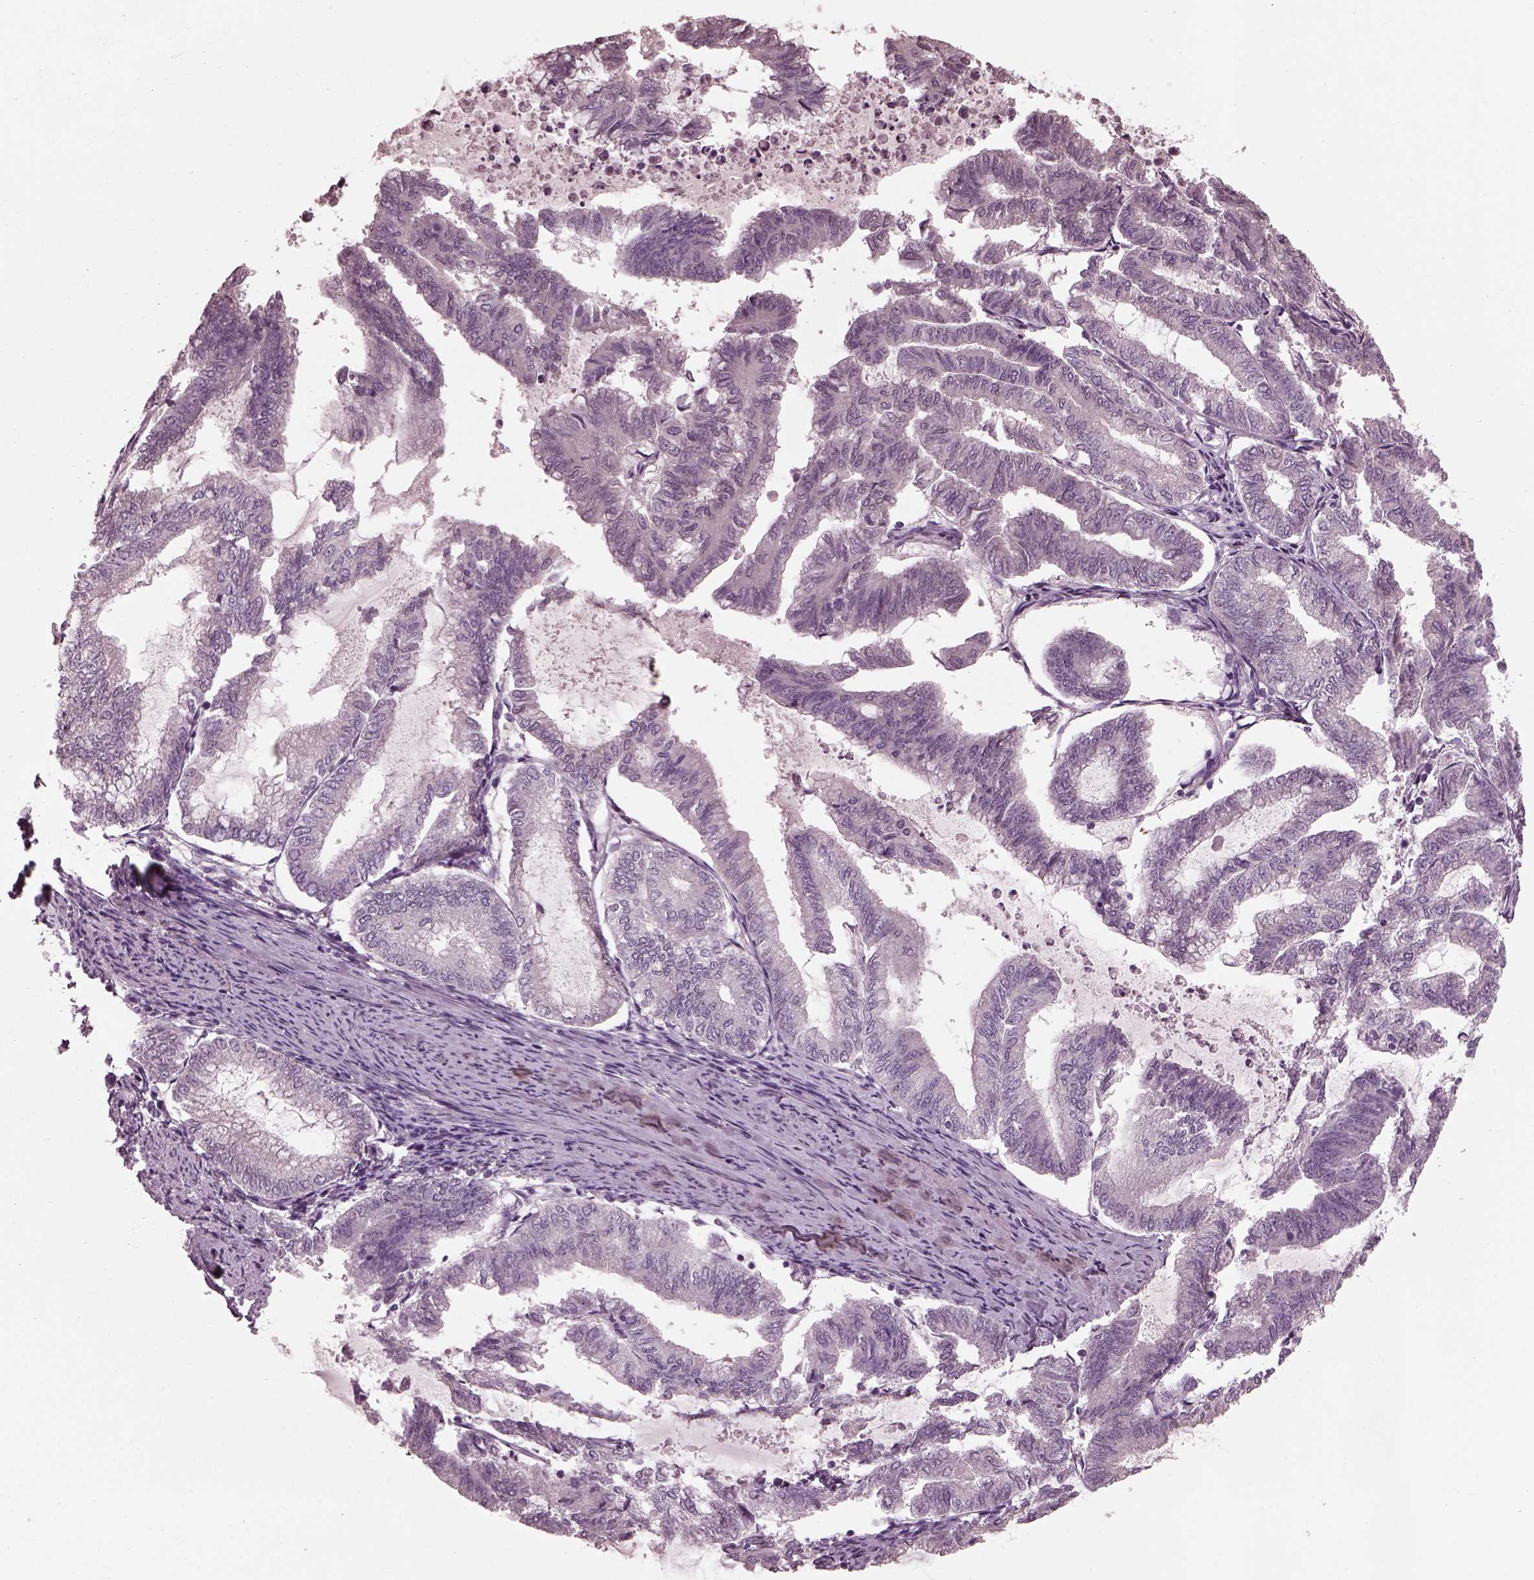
{"staining": {"intensity": "negative", "quantity": "none", "location": "none"}, "tissue": "endometrial cancer", "cell_type": "Tumor cells", "image_type": "cancer", "snomed": [{"axis": "morphology", "description": "Adenocarcinoma, NOS"}, {"axis": "topography", "description": "Endometrium"}], "caption": "Immunohistochemistry image of neoplastic tissue: adenocarcinoma (endometrial) stained with DAB (3,3'-diaminobenzidine) exhibits no significant protein staining in tumor cells. (Stains: DAB immunohistochemistry with hematoxylin counter stain, Microscopy: brightfield microscopy at high magnification).", "gene": "TSKS", "patient": {"sex": "female", "age": 79}}